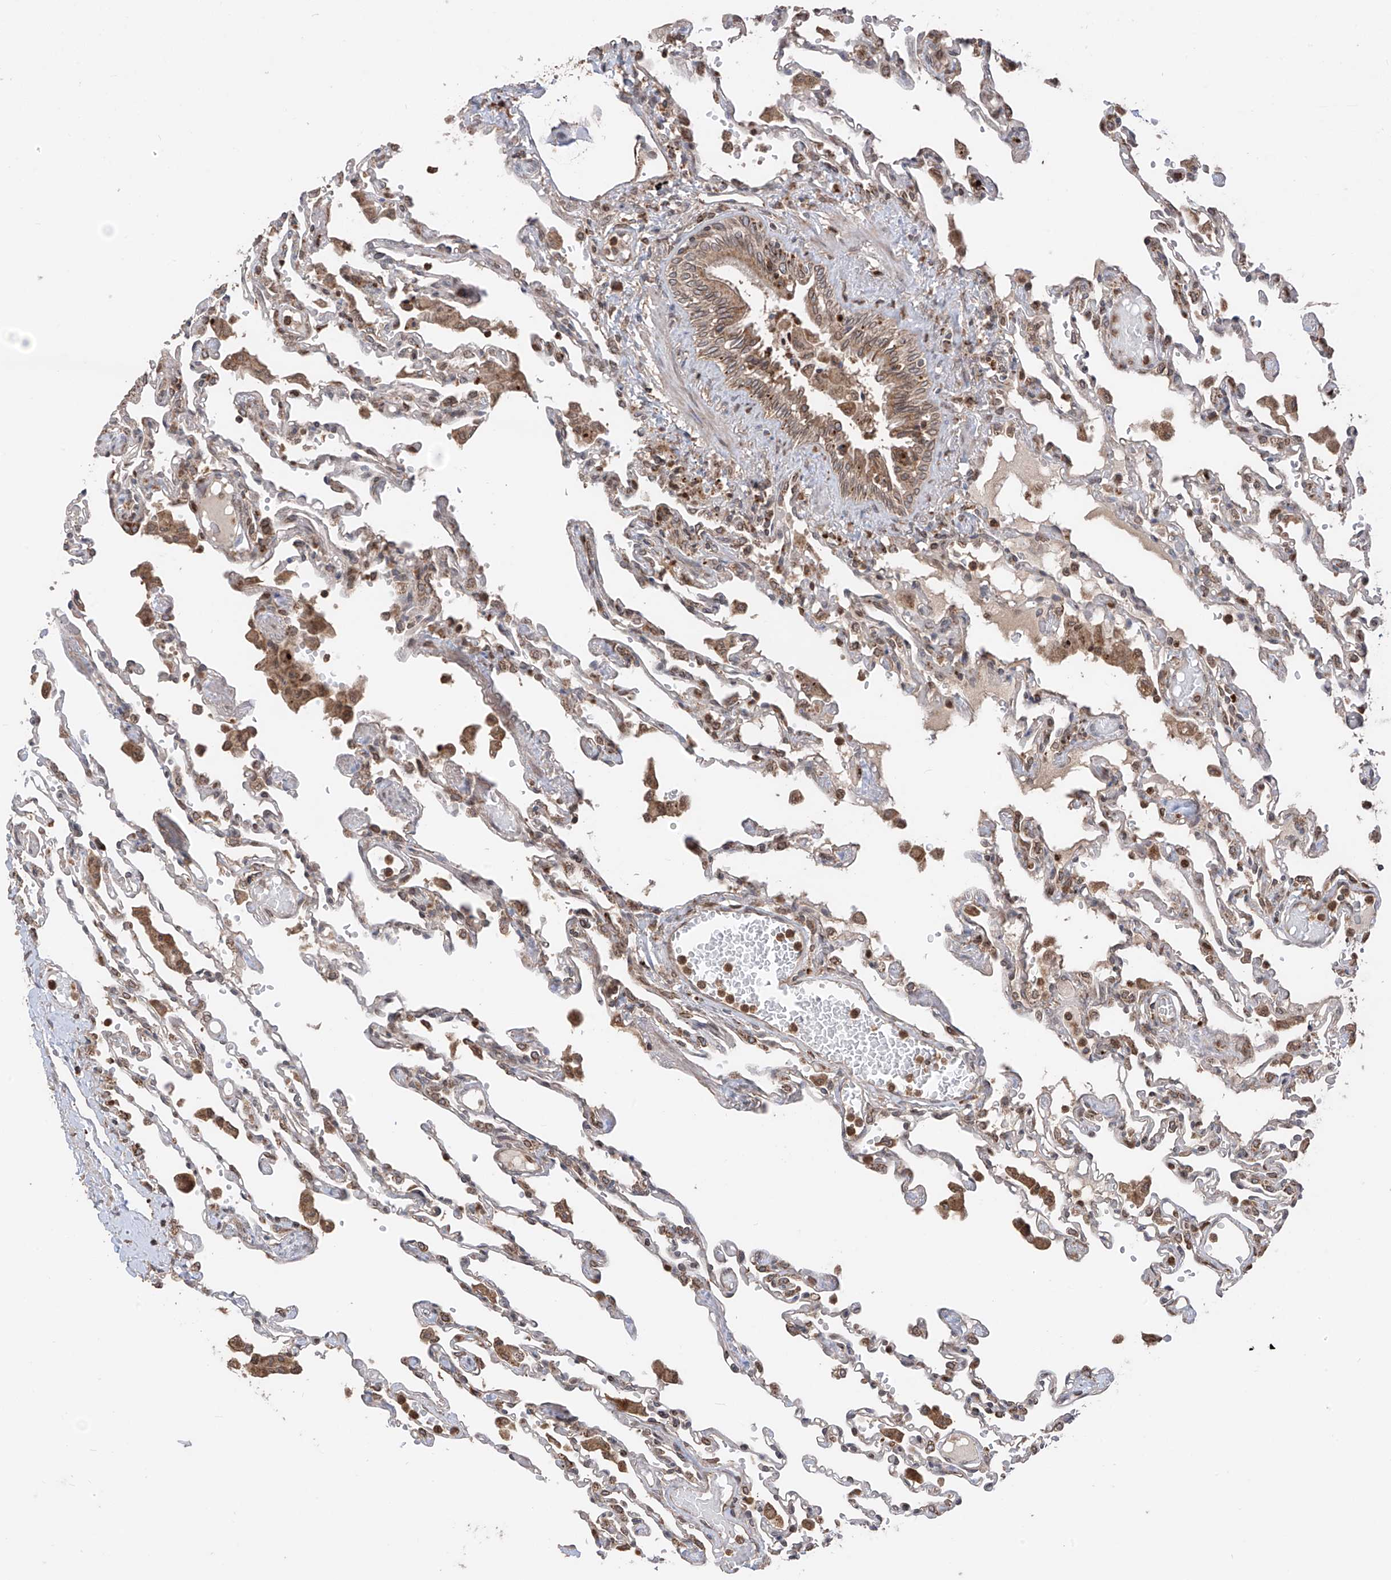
{"staining": {"intensity": "moderate", "quantity": "<25%", "location": "cytoplasmic/membranous"}, "tissue": "lung", "cell_type": "Alveolar cells", "image_type": "normal", "snomed": [{"axis": "morphology", "description": "Normal tissue, NOS"}, {"axis": "topography", "description": "Bronchus"}, {"axis": "topography", "description": "Lung"}], "caption": "A low amount of moderate cytoplasmic/membranous expression is present in about <25% of alveolar cells in normal lung.", "gene": "AHCTF1", "patient": {"sex": "female", "age": 49}}